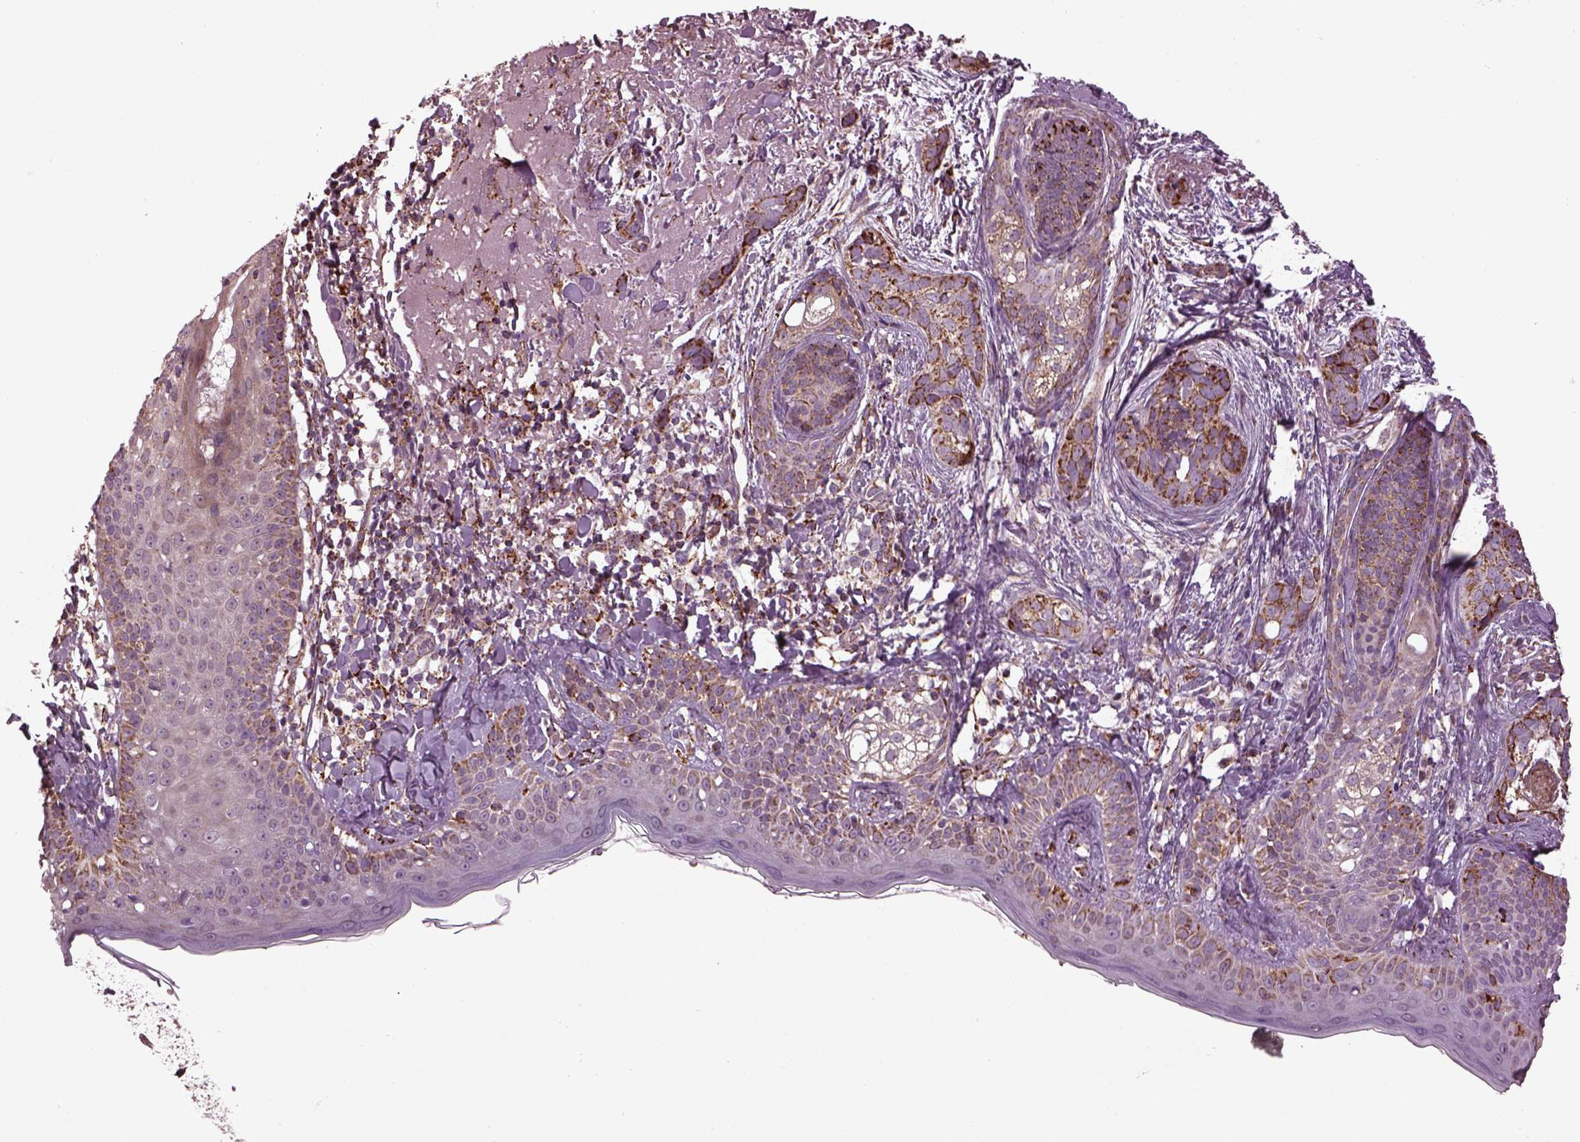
{"staining": {"intensity": "moderate", "quantity": "<25%", "location": "cytoplasmic/membranous"}, "tissue": "skin cancer", "cell_type": "Tumor cells", "image_type": "cancer", "snomed": [{"axis": "morphology", "description": "Basal cell carcinoma"}, {"axis": "topography", "description": "Skin"}], "caption": "Moderate cytoplasmic/membranous expression is present in approximately <25% of tumor cells in skin basal cell carcinoma.", "gene": "TMEM254", "patient": {"sex": "male", "age": 87}}